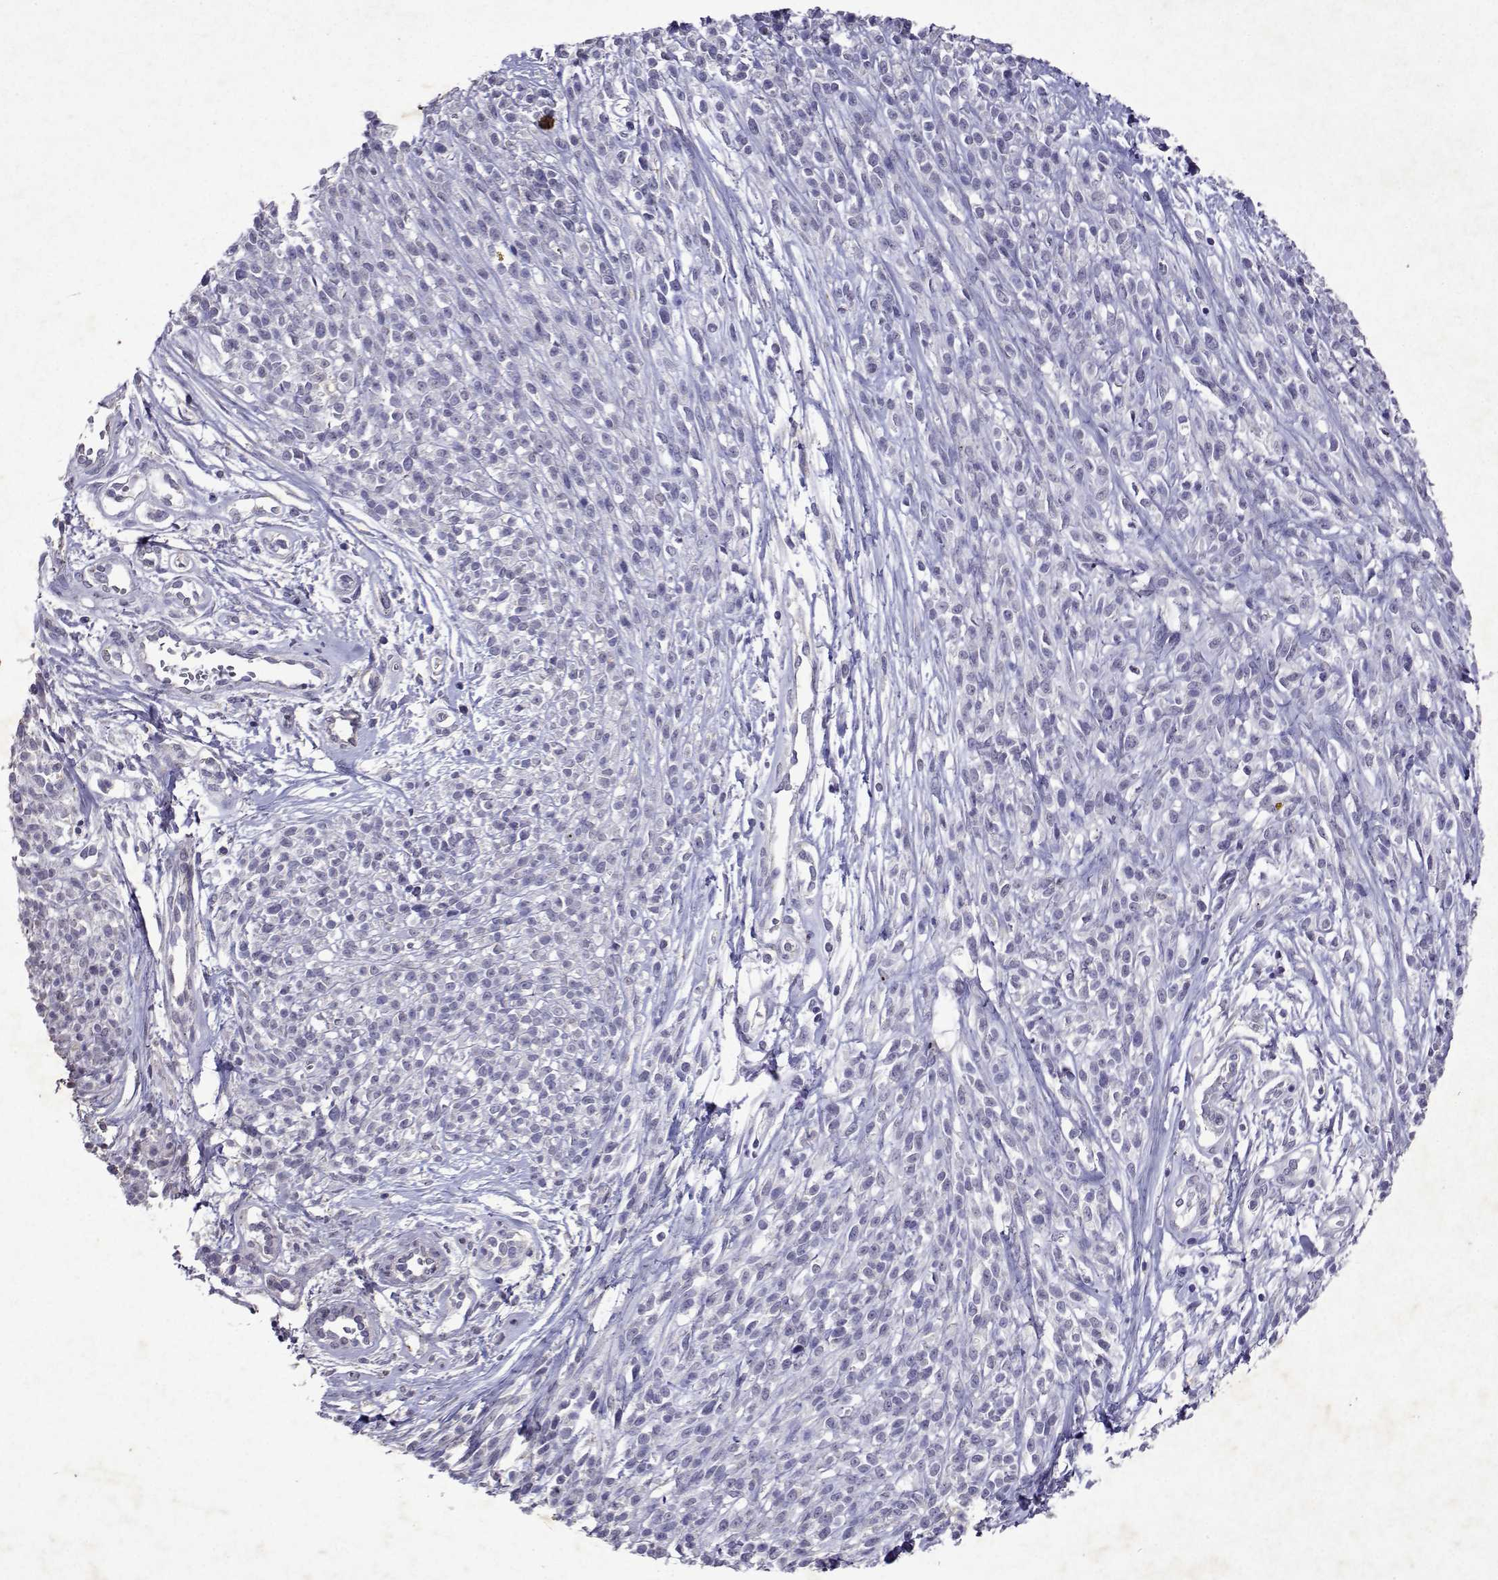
{"staining": {"intensity": "negative", "quantity": "none", "location": "none"}, "tissue": "melanoma", "cell_type": "Tumor cells", "image_type": "cancer", "snomed": [{"axis": "morphology", "description": "Malignant melanoma, NOS"}, {"axis": "topography", "description": "Skin"}, {"axis": "topography", "description": "Skin of trunk"}], "caption": "Micrograph shows no significant protein positivity in tumor cells of melanoma.", "gene": "DUSP28", "patient": {"sex": "male", "age": 74}}